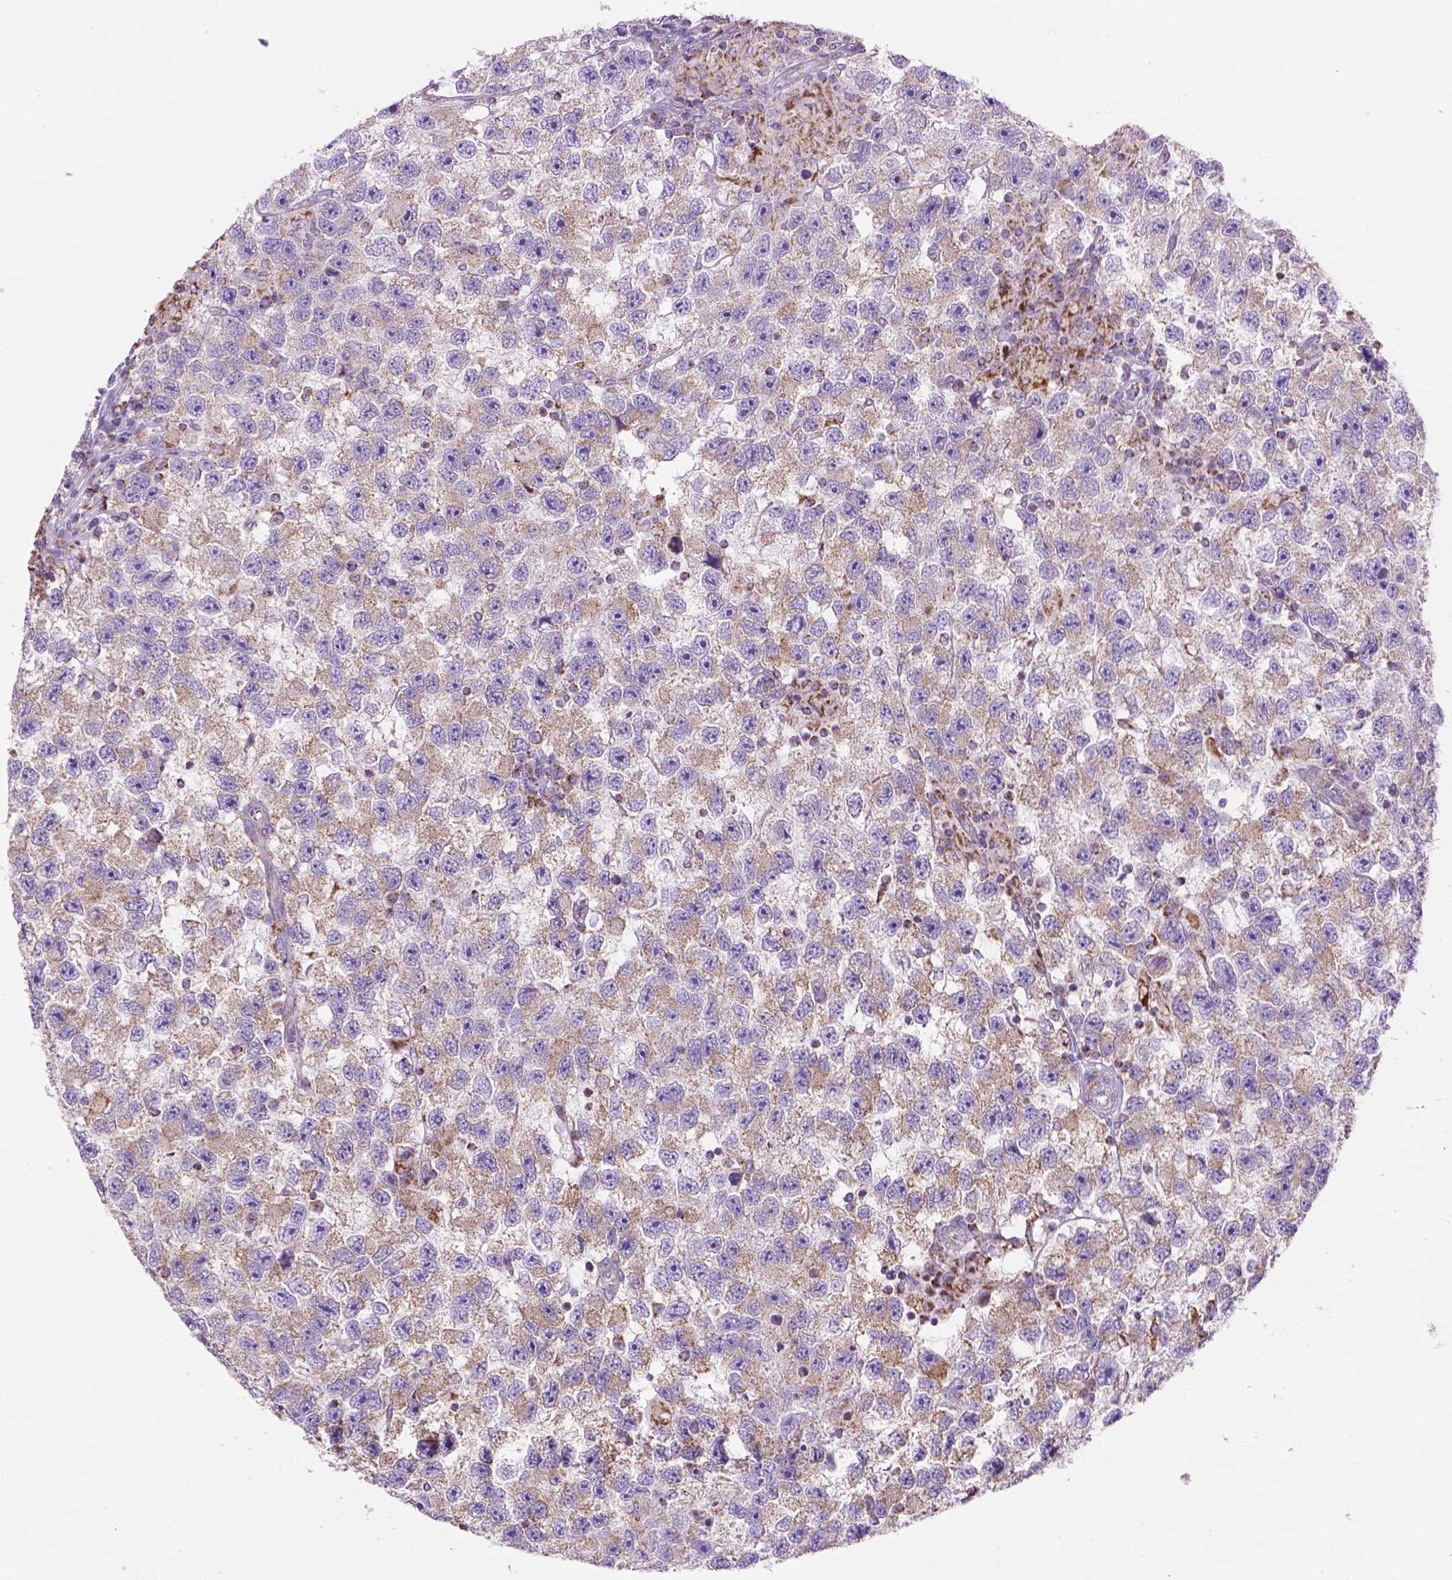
{"staining": {"intensity": "moderate", "quantity": "25%-75%", "location": "cytoplasmic/membranous"}, "tissue": "testis cancer", "cell_type": "Tumor cells", "image_type": "cancer", "snomed": [{"axis": "morphology", "description": "Seminoma, NOS"}, {"axis": "topography", "description": "Testis"}], "caption": "A medium amount of moderate cytoplasmic/membranous staining is identified in about 25%-75% of tumor cells in testis cancer (seminoma) tissue. Using DAB (brown) and hematoxylin (blue) stains, captured at high magnification using brightfield microscopy.", "gene": "PYCR3", "patient": {"sex": "male", "age": 26}}